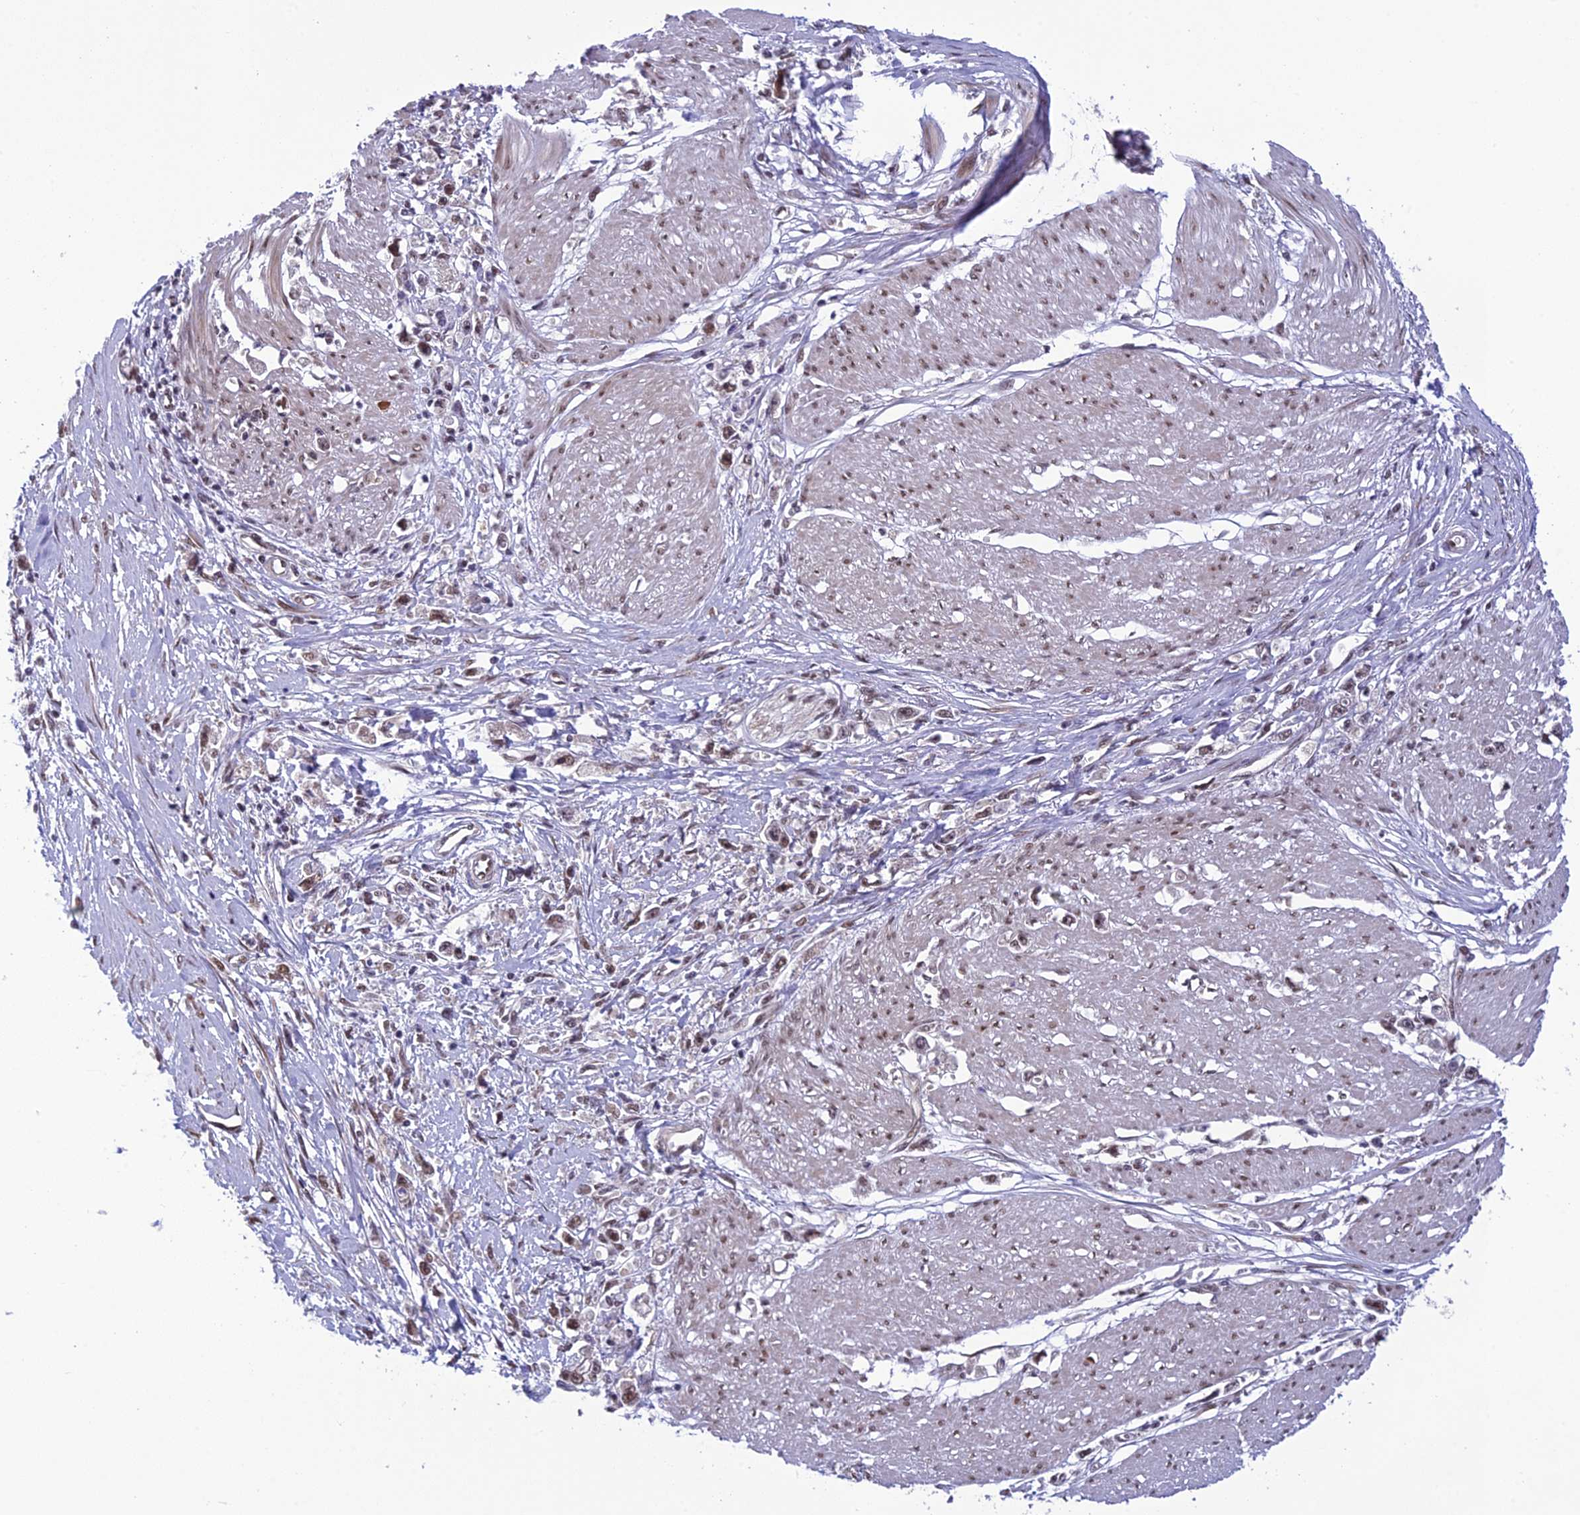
{"staining": {"intensity": "weak", "quantity": ">75%", "location": "nuclear"}, "tissue": "stomach cancer", "cell_type": "Tumor cells", "image_type": "cancer", "snomed": [{"axis": "morphology", "description": "Adenocarcinoma, NOS"}, {"axis": "topography", "description": "Stomach"}], "caption": "Protein analysis of stomach cancer tissue exhibits weak nuclear positivity in about >75% of tumor cells.", "gene": "RTRAF", "patient": {"sex": "female", "age": 59}}